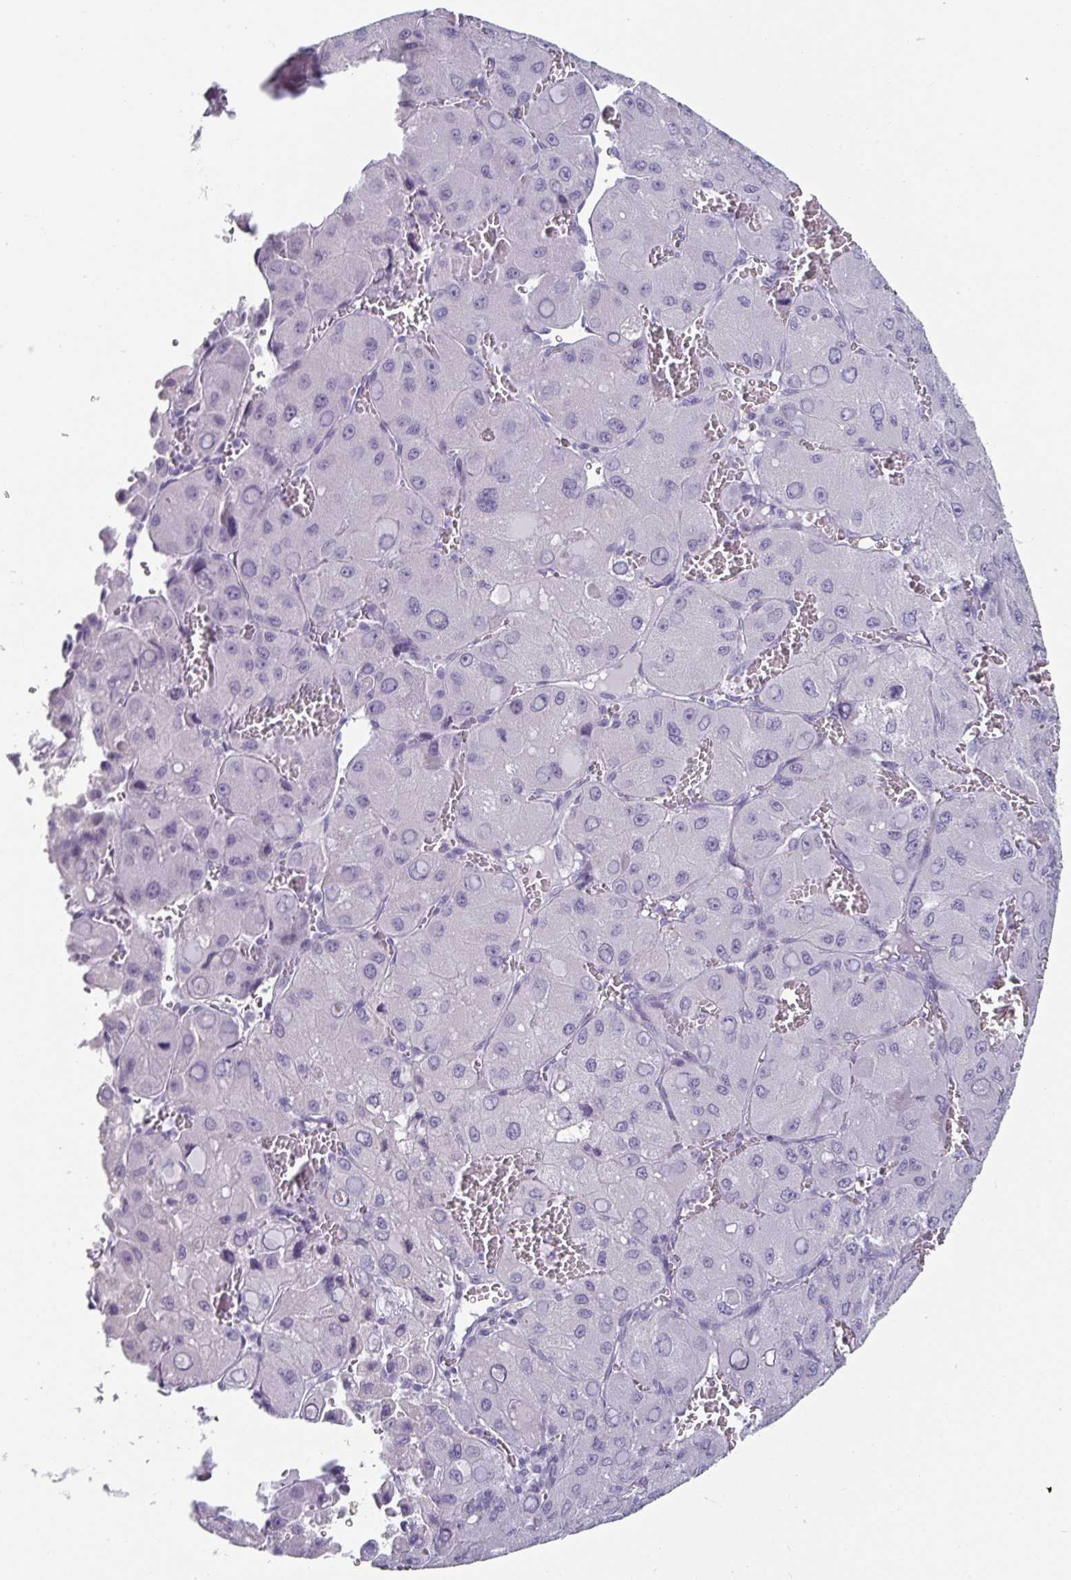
{"staining": {"intensity": "negative", "quantity": "none", "location": "none"}, "tissue": "liver cancer", "cell_type": "Tumor cells", "image_type": "cancer", "snomed": [{"axis": "morphology", "description": "Carcinoma, Hepatocellular, NOS"}, {"axis": "topography", "description": "Liver"}], "caption": "The immunohistochemistry (IHC) micrograph has no significant positivity in tumor cells of liver hepatocellular carcinoma tissue.", "gene": "VSIG10L", "patient": {"sex": "male", "age": 27}}